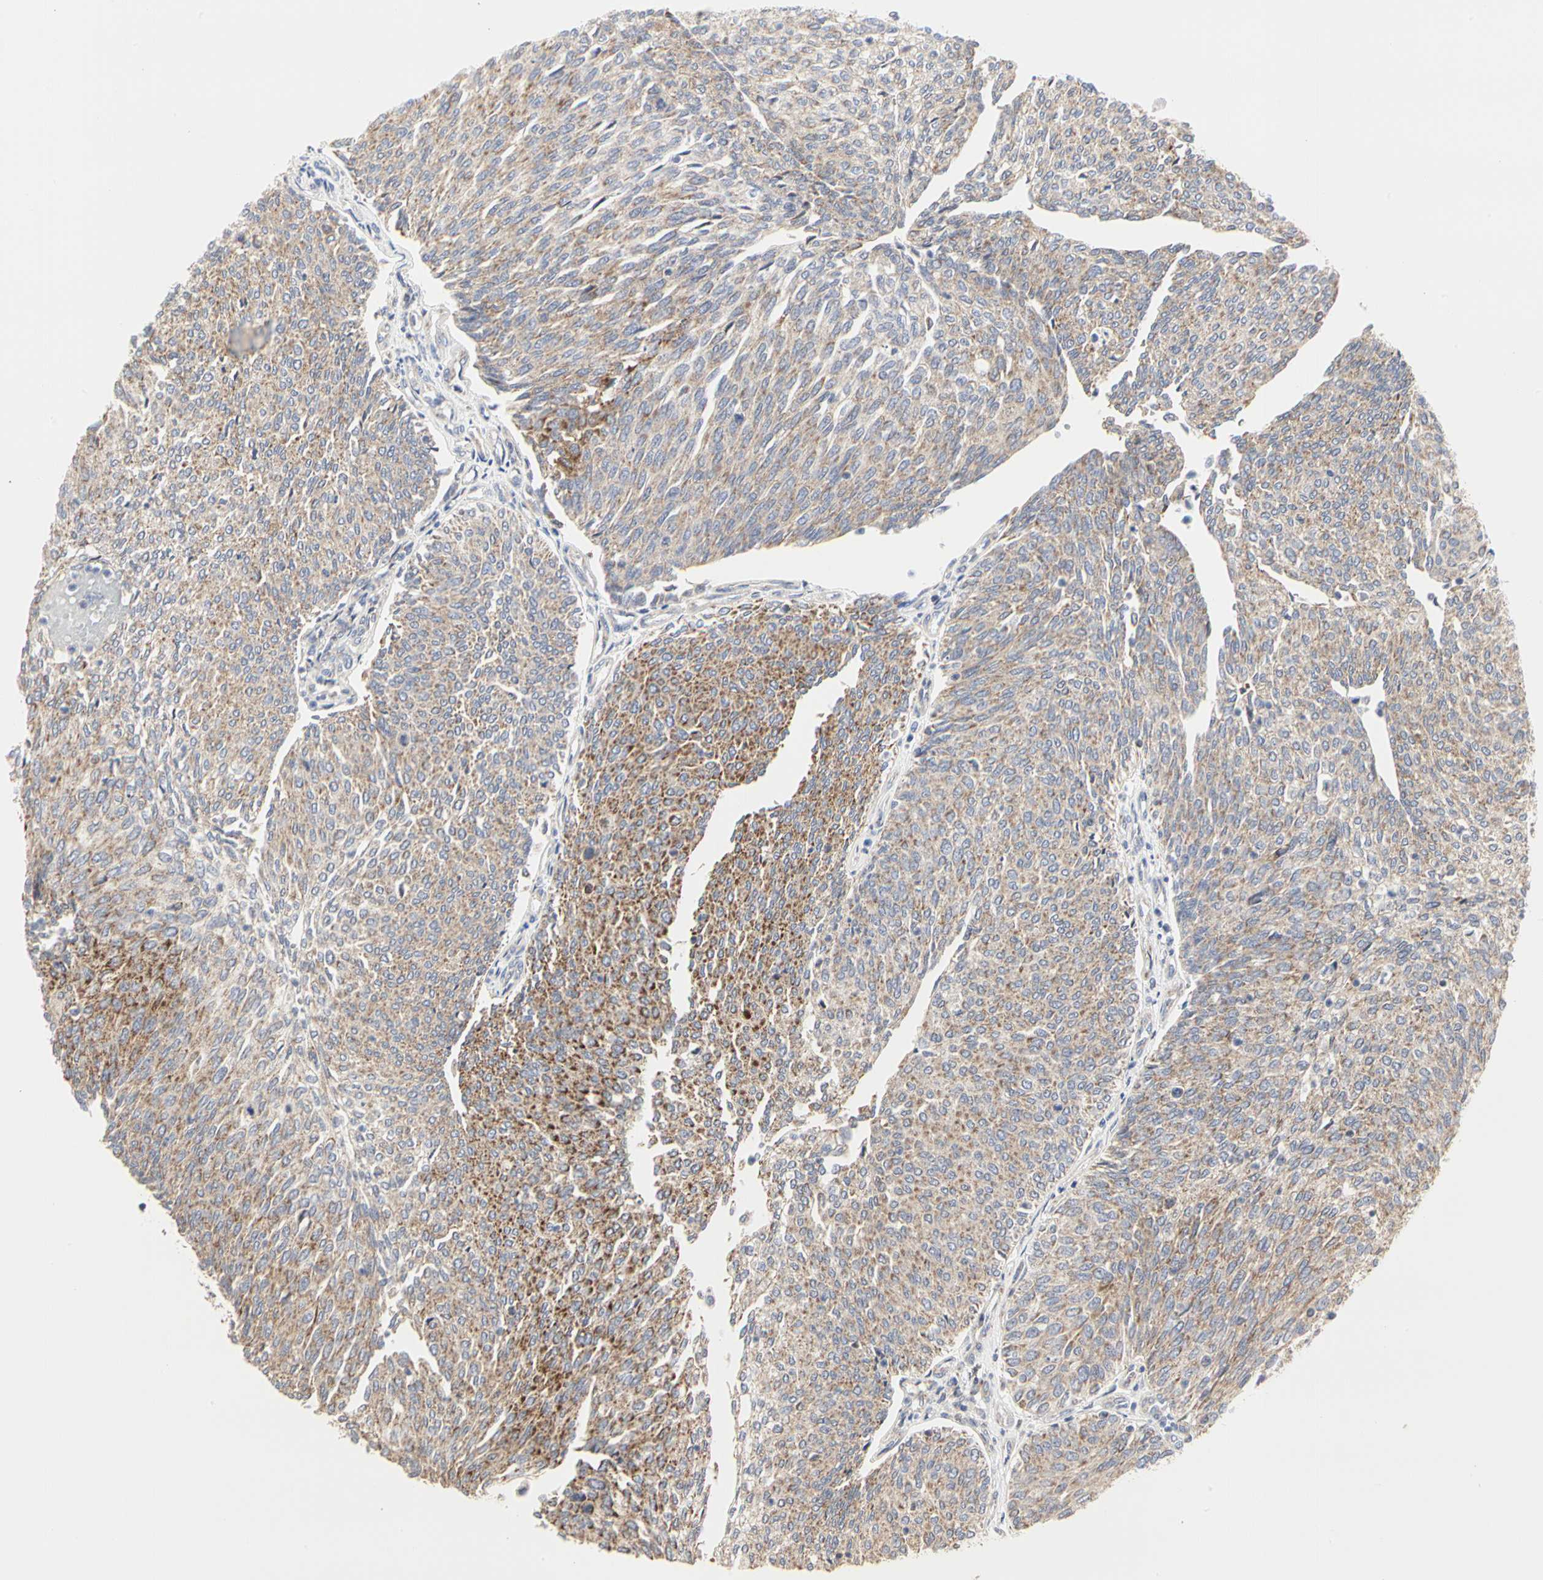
{"staining": {"intensity": "moderate", "quantity": "25%-75%", "location": "cytoplasmic/membranous"}, "tissue": "urothelial cancer", "cell_type": "Tumor cells", "image_type": "cancer", "snomed": [{"axis": "morphology", "description": "Urothelial carcinoma, Low grade"}, {"axis": "topography", "description": "Urinary bladder"}], "caption": "Protein expression analysis of urothelial carcinoma (low-grade) exhibits moderate cytoplasmic/membranous expression in approximately 25%-75% of tumor cells.", "gene": "TSKU", "patient": {"sex": "female", "age": 79}}